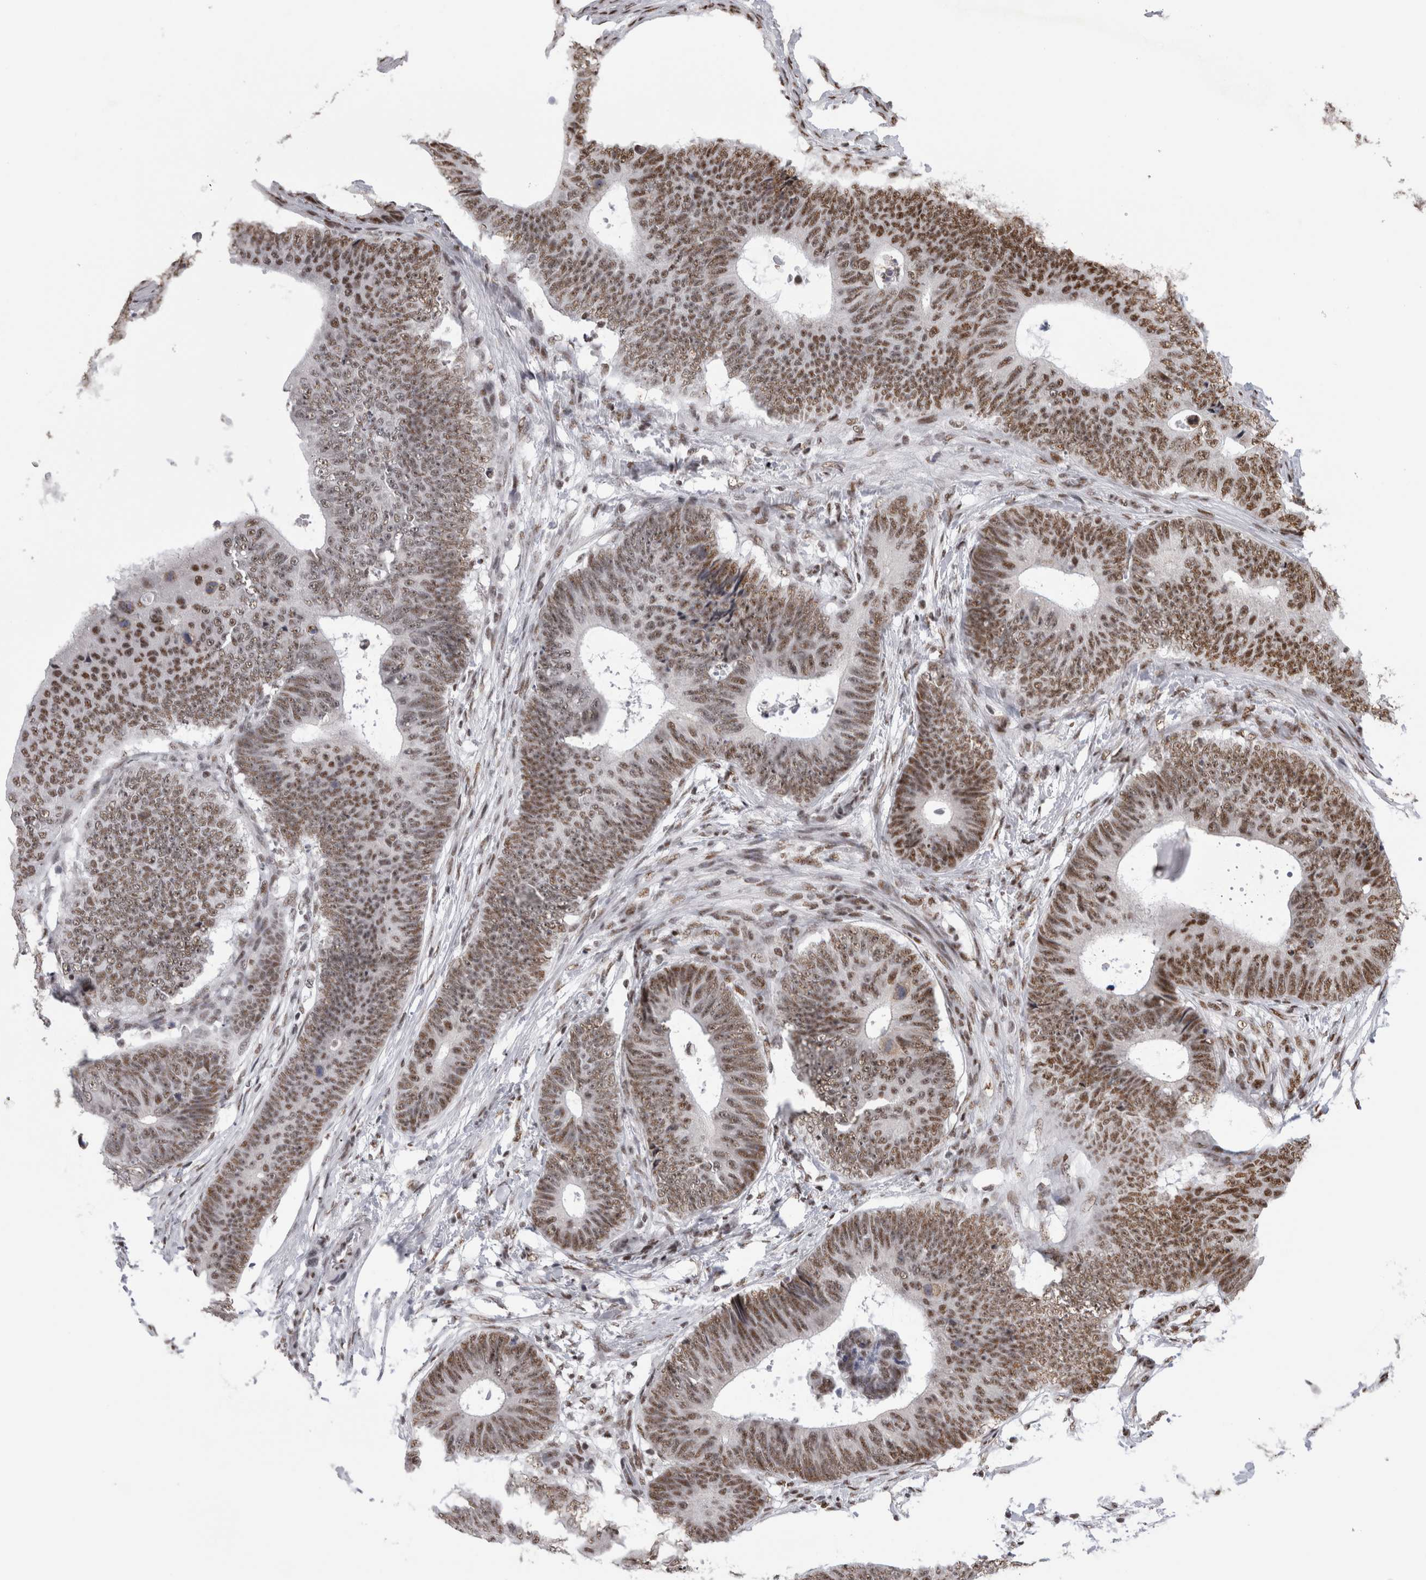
{"staining": {"intensity": "strong", "quantity": ">75%", "location": "nuclear"}, "tissue": "colorectal cancer", "cell_type": "Tumor cells", "image_type": "cancer", "snomed": [{"axis": "morphology", "description": "Adenocarcinoma, NOS"}, {"axis": "topography", "description": "Colon"}], "caption": "Immunohistochemical staining of colorectal cancer (adenocarcinoma) shows high levels of strong nuclear protein expression in approximately >75% of tumor cells. Ihc stains the protein in brown and the nuclei are stained blue.", "gene": "CDK11A", "patient": {"sex": "male", "age": 56}}